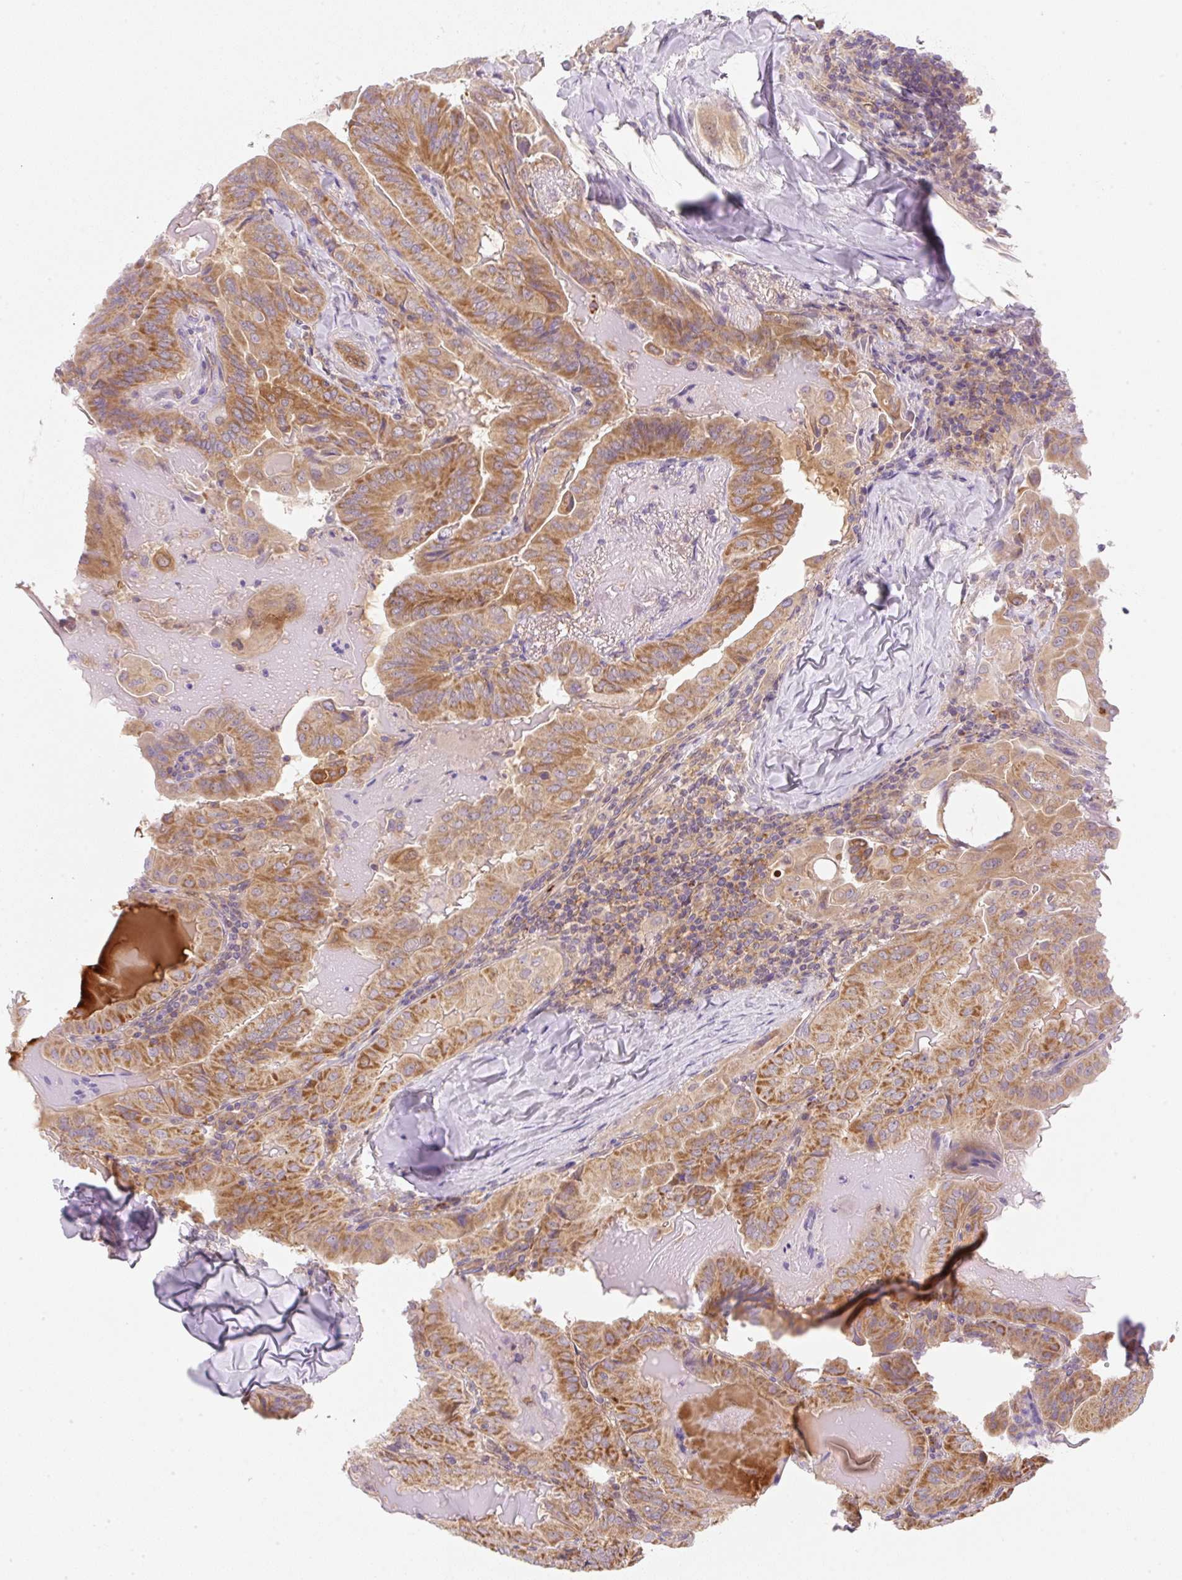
{"staining": {"intensity": "strong", "quantity": ">75%", "location": "cytoplasmic/membranous"}, "tissue": "thyroid cancer", "cell_type": "Tumor cells", "image_type": "cancer", "snomed": [{"axis": "morphology", "description": "Papillary adenocarcinoma, NOS"}, {"axis": "topography", "description": "Thyroid gland"}], "caption": "Immunohistochemistry of papillary adenocarcinoma (thyroid) shows high levels of strong cytoplasmic/membranous positivity in about >75% of tumor cells.", "gene": "OMA1", "patient": {"sex": "female", "age": 68}}